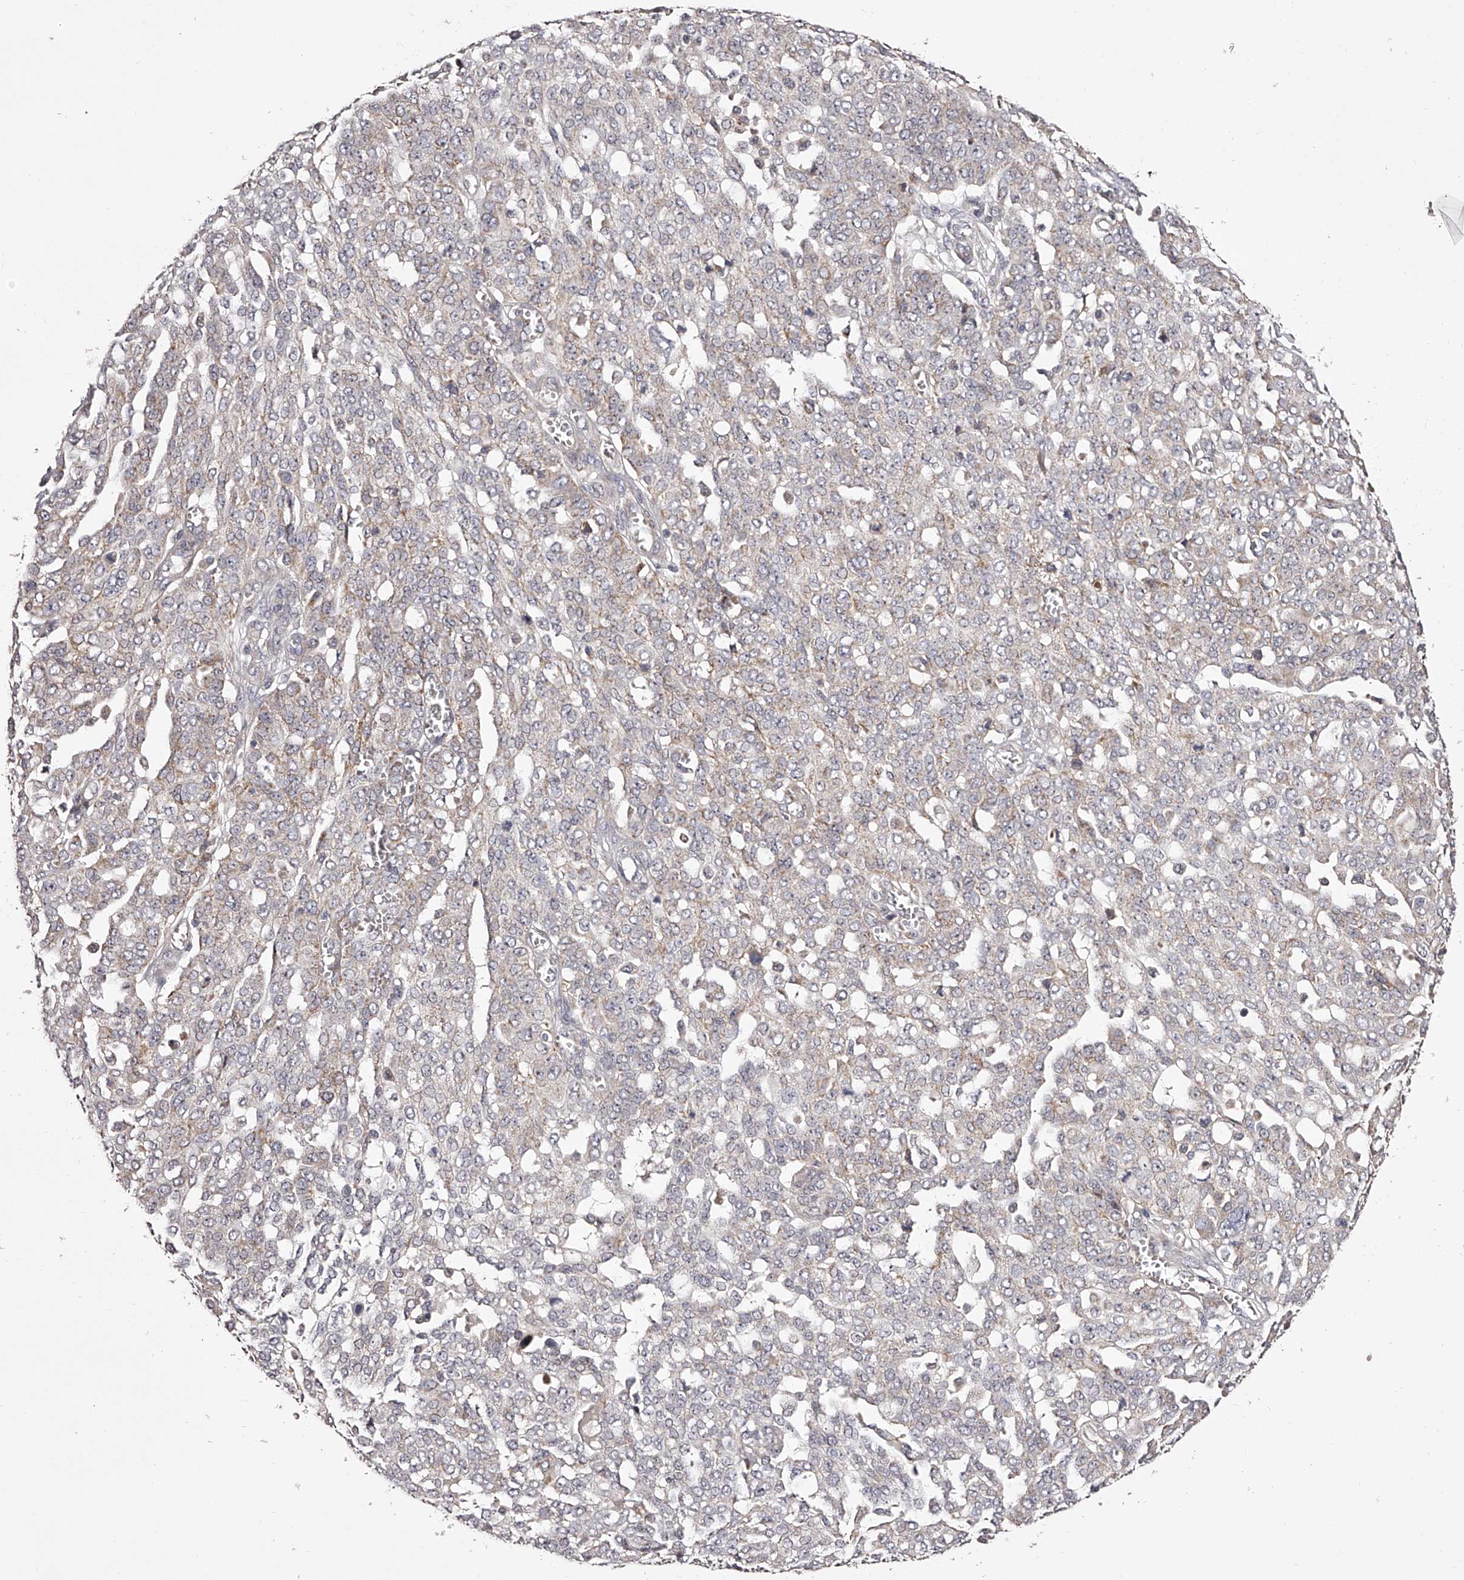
{"staining": {"intensity": "weak", "quantity": ">75%", "location": "cytoplasmic/membranous"}, "tissue": "ovarian cancer", "cell_type": "Tumor cells", "image_type": "cancer", "snomed": [{"axis": "morphology", "description": "Cystadenocarcinoma, serous, NOS"}, {"axis": "topography", "description": "Soft tissue"}, {"axis": "topography", "description": "Ovary"}], "caption": "Immunohistochemistry (DAB (3,3'-diaminobenzidine)) staining of ovarian cancer reveals weak cytoplasmic/membranous protein positivity in approximately >75% of tumor cells. (brown staining indicates protein expression, while blue staining denotes nuclei).", "gene": "ODF2L", "patient": {"sex": "female", "age": 57}}